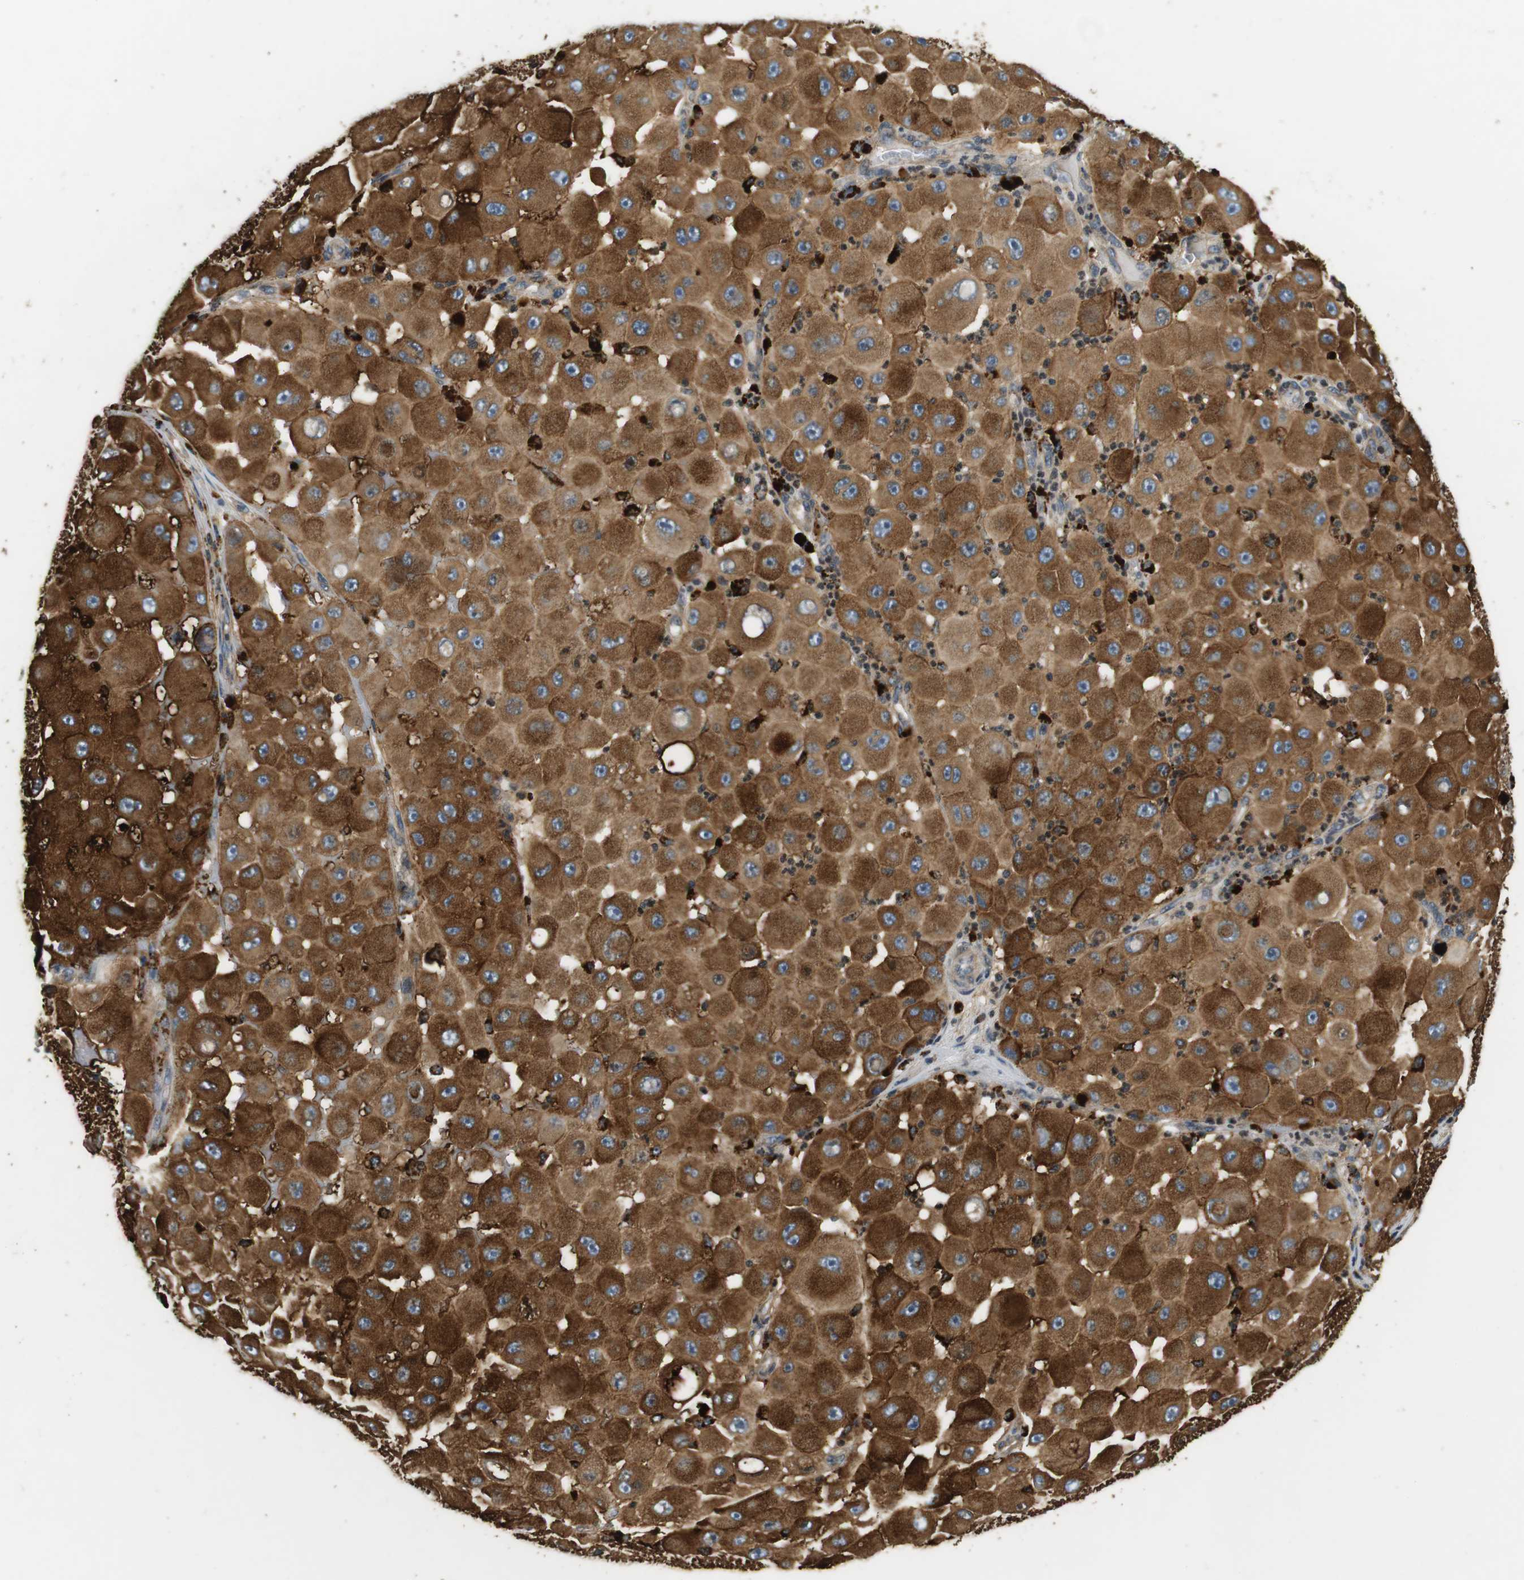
{"staining": {"intensity": "moderate", "quantity": ">75%", "location": "cytoplasmic/membranous"}, "tissue": "melanoma", "cell_type": "Tumor cells", "image_type": "cancer", "snomed": [{"axis": "morphology", "description": "Malignant melanoma, NOS"}, {"axis": "topography", "description": "Skin"}], "caption": "Moderate cytoplasmic/membranous expression is appreciated in about >75% of tumor cells in melanoma.", "gene": "TXNRD1", "patient": {"sex": "female", "age": 81}}